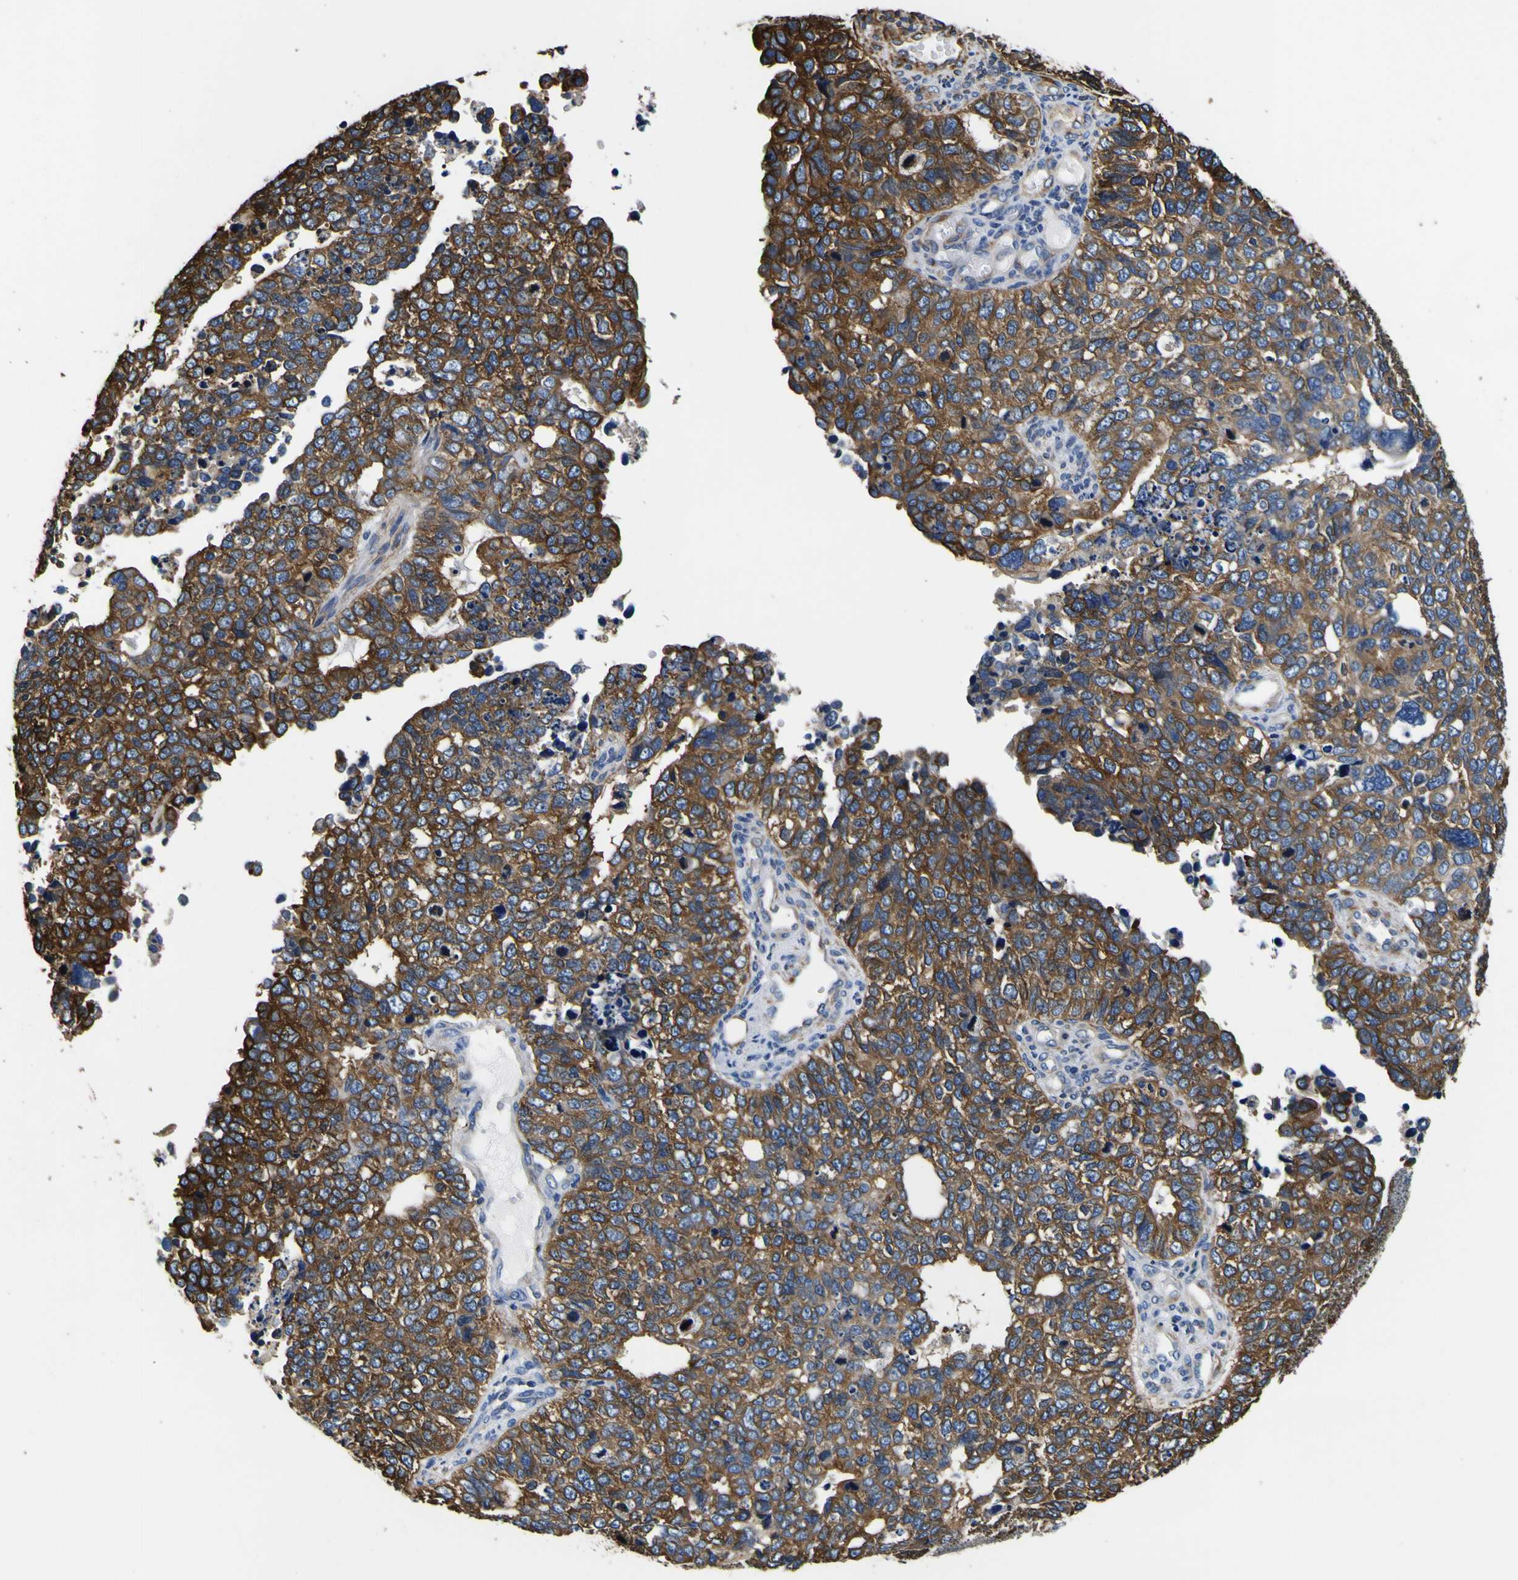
{"staining": {"intensity": "moderate", "quantity": ">75%", "location": "cytoplasmic/membranous"}, "tissue": "cervical cancer", "cell_type": "Tumor cells", "image_type": "cancer", "snomed": [{"axis": "morphology", "description": "Squamous cell carcinoma, NOS"}, {"axis": "topography", "description": "Cervix"}], "caption": "Protein expression analysis of cervical squamous cell carcinoma exhibits moderate cytoplasmic/membranous staining in approximately >75% of tumor cells.", "gene": "TUBA1B", "patient": {"sex": "female", "age": 63}}